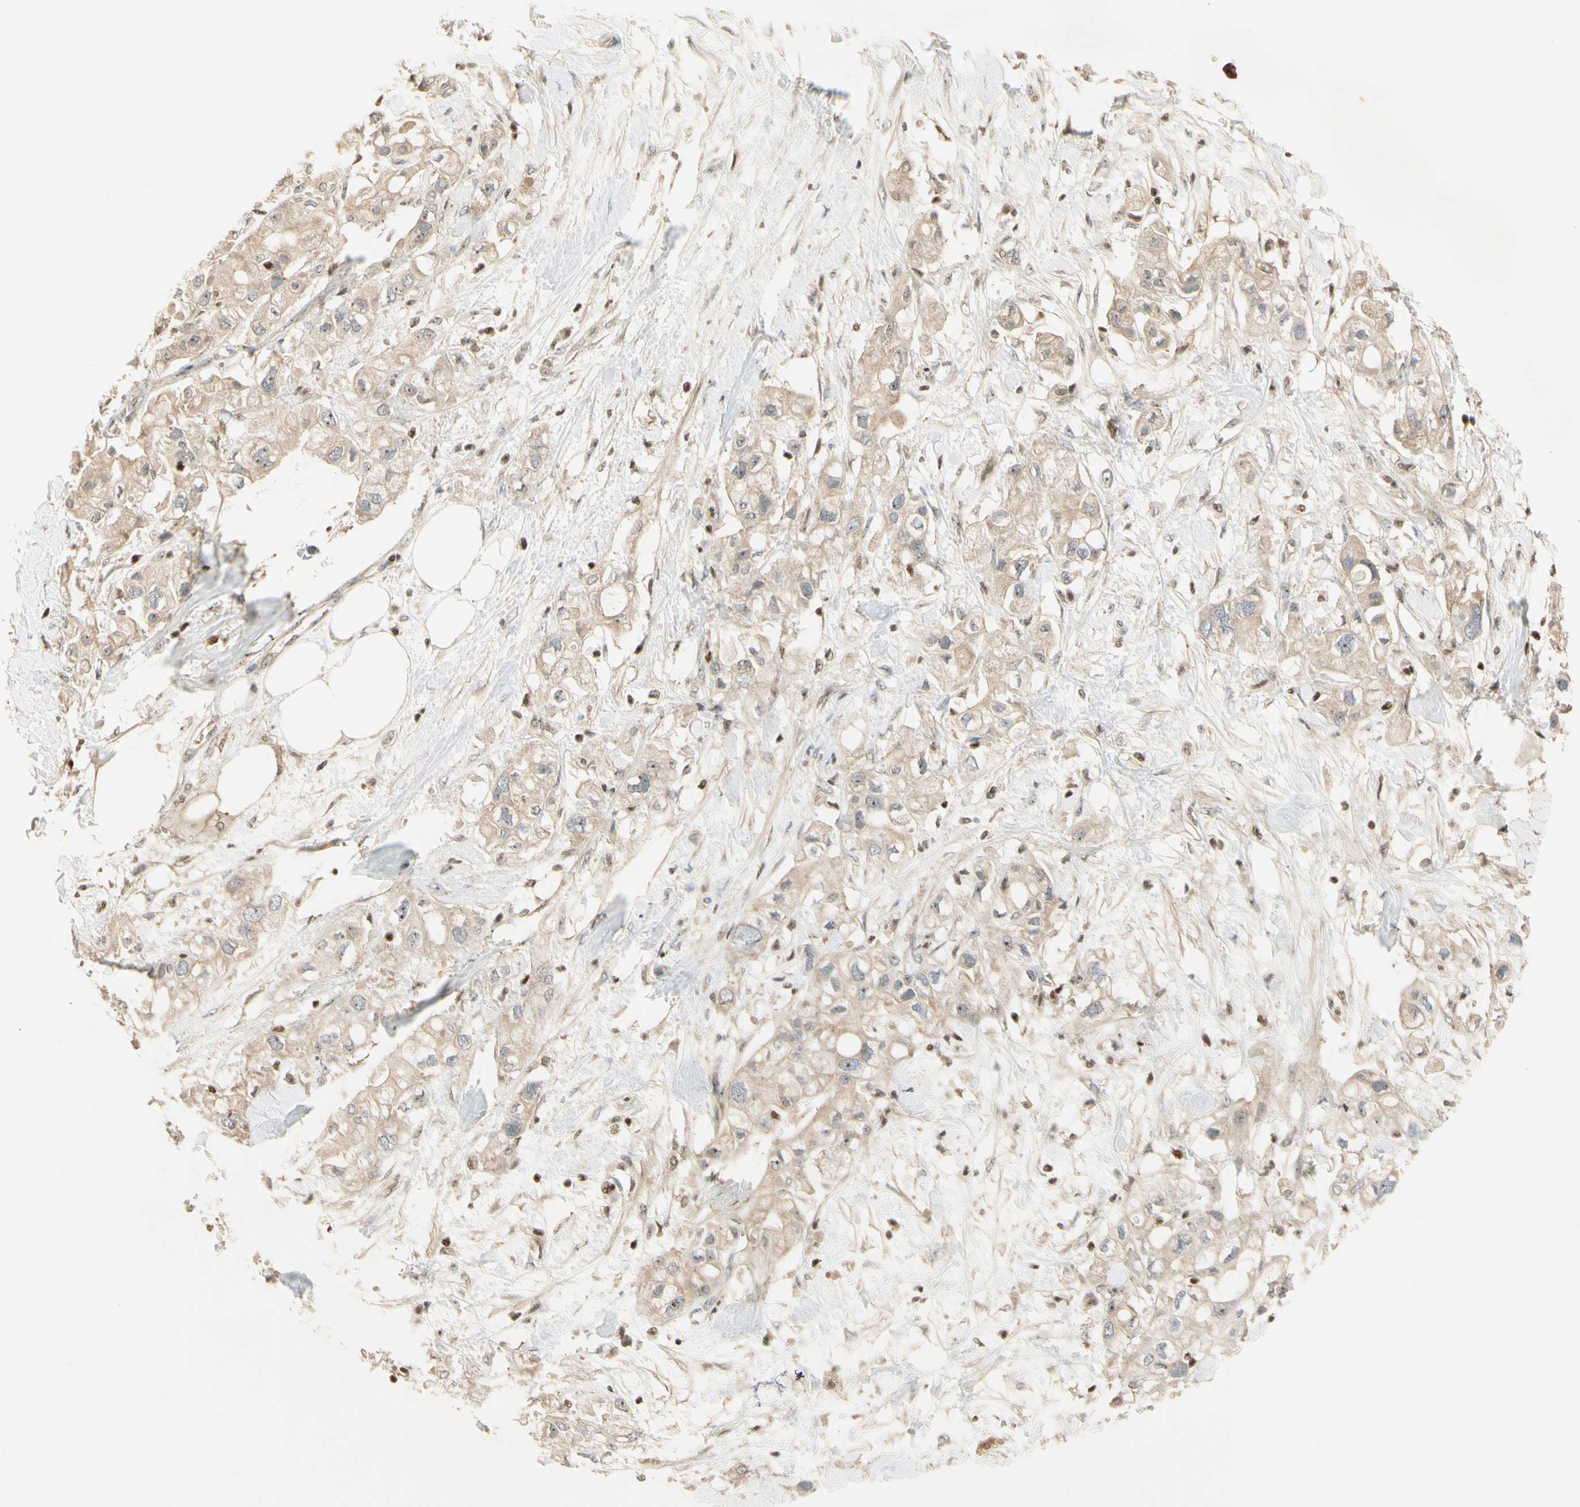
{"staining": {"intensity": "weak", "quantity": ">75%", "location": "cytoplasmic/membranous"}, "tissue": "pancreatic cancer", "cell_type": "Tumor cells", "image_type": "cancer", "snomed": [{"axis": "morphology", "description": "Adenocarcinoma, NOS"}, {"axis": "topography", "description": "Pancreas"}], "caption": "This photomicrograph displays immunohistochemistry (IHC) staining of human adenocarcinoma (pancreatic), with low weak cytoplasmic/membranous positivity in about >75% of tumor cells.", "gene": "NFYA", "patient": {"sex": "female", "age": 56}}